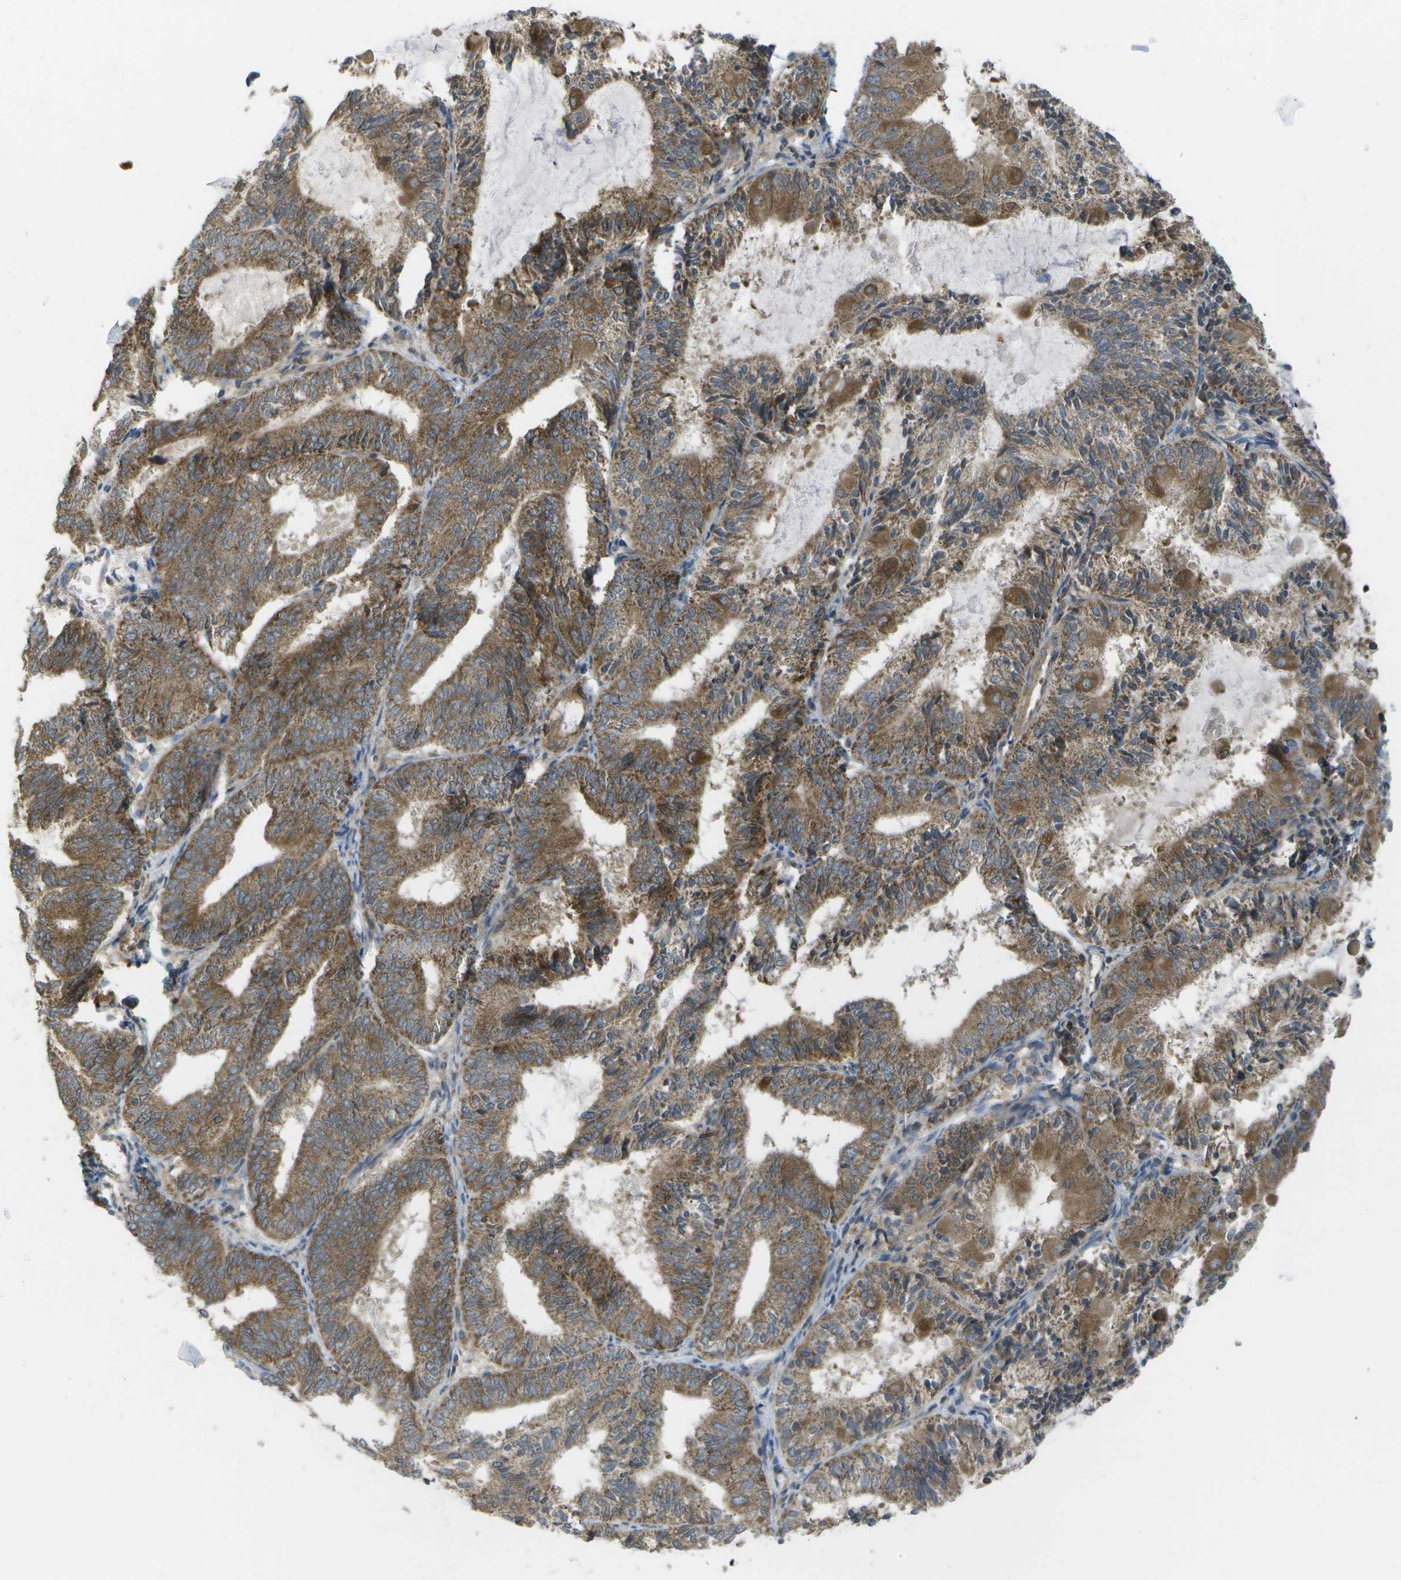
{"staining": {"intensity": "moderate", "quantity": ">75%", "location": "cytoplasmic/membranous"}, "tissue": "endometrial cancer", "cell_type": "Tumor cells", "image_type": "cancer", "snomed": [{"axis": "morphology", "description": "Adenocarcinoma, NOS"}, {"axis": "topography", "description": "Endometrium"}], "caption": "Adenocarcinoma (endometrial) stained with a brown dye reveals moderate cytoplasmic/membranous positive positivity in approximately >75% of tumor cells.", "gene": "DPM3", "patient": {"sex": "female", "age": 81}}